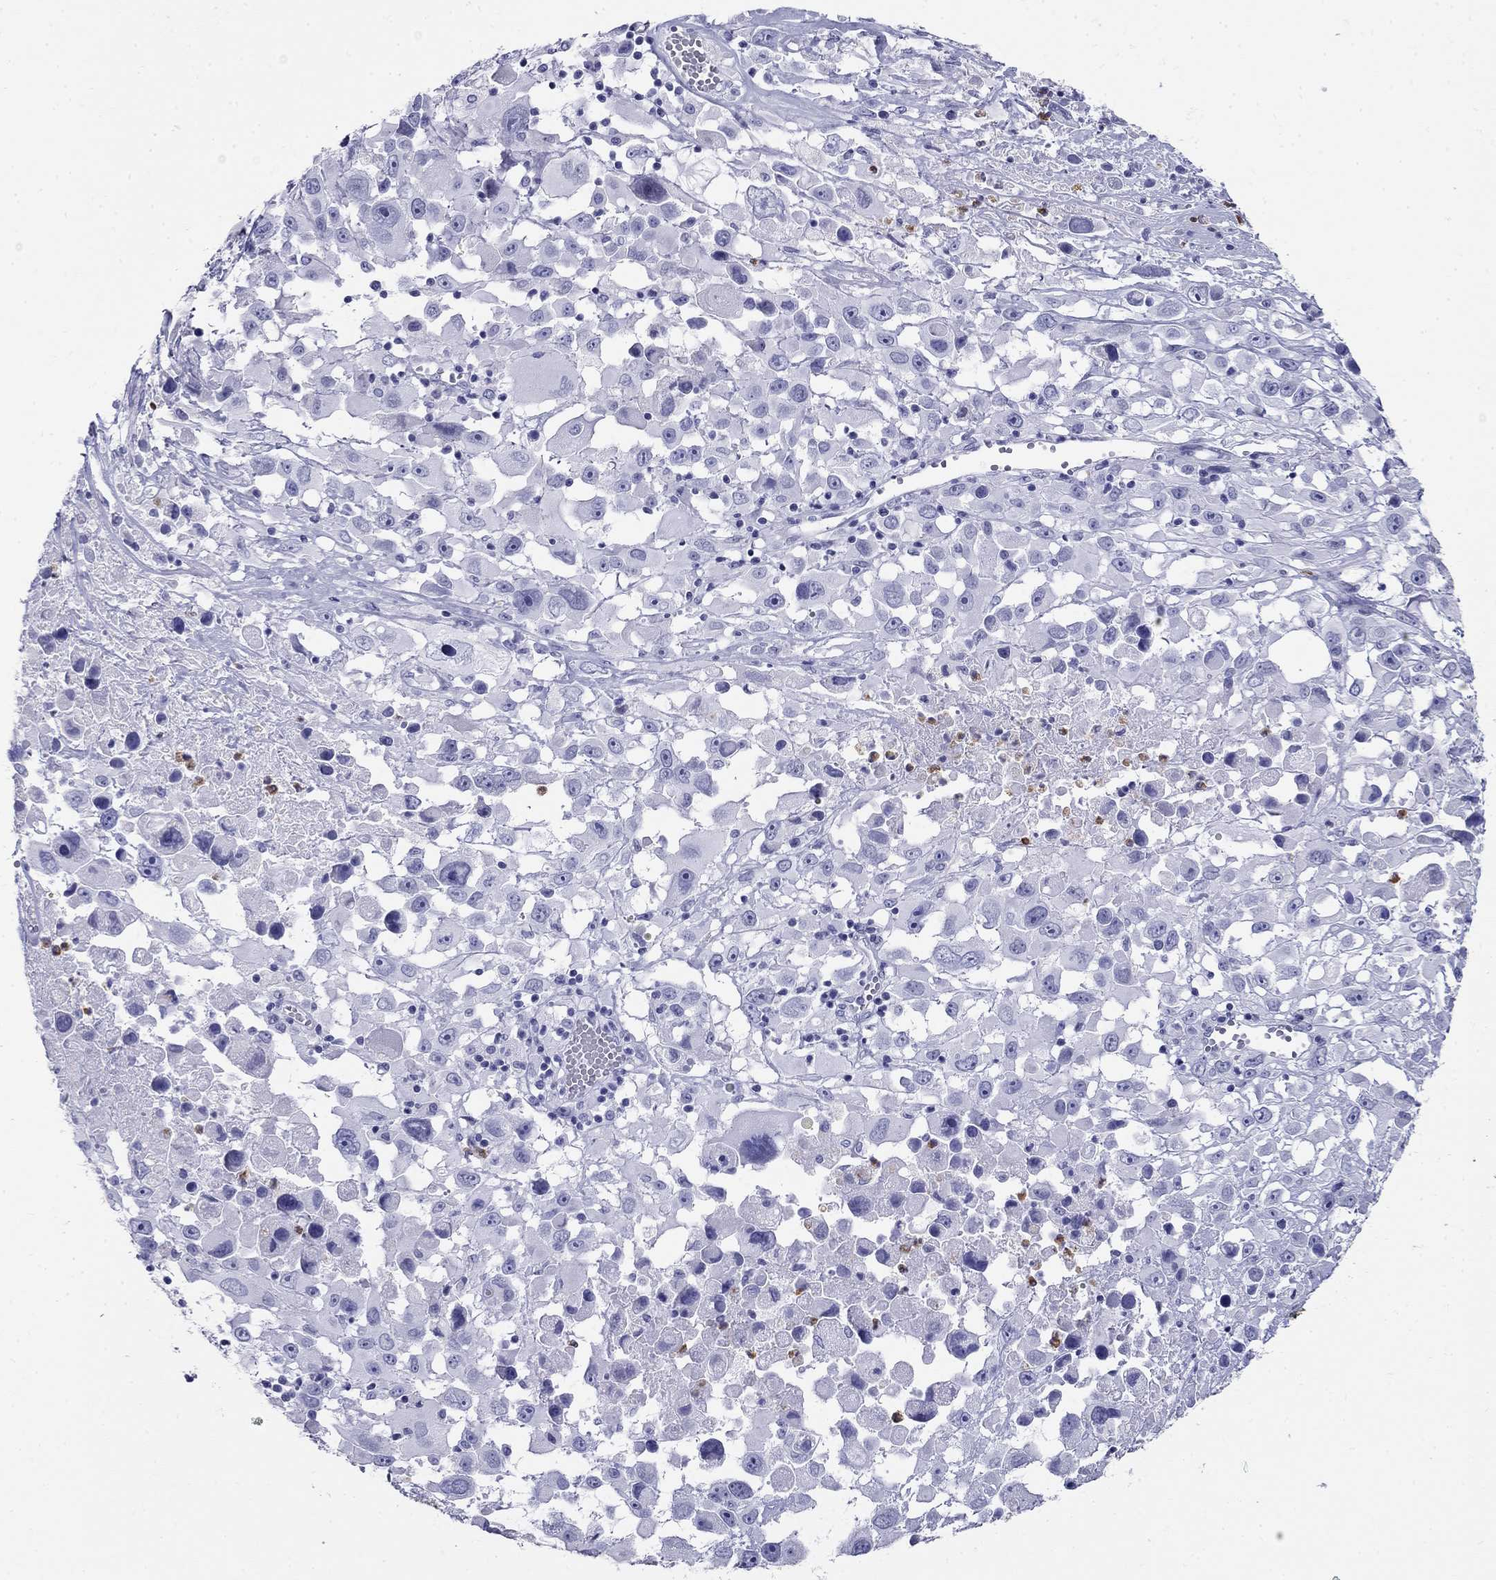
{"staining": {"intensity": "negative", "quantity": "none", "location": "none"}, "tissue": "melanoma", "cell_type": "Tumor cells", "image_type": "cancer", "snomed": [{"axis": "morphology", "description": "Malignant melanoma, Metastatic site"}, {"axis": "topography", "description": "Soft tissue"}], "caption": "The micrograph reveals no significant expression in tumor cells of melanoma. (Brightfield microscopy of DAB (3,3'-diaminobenzidine) immunohistochemistry at high magnification).", "gene": "PPP1R36", "patient": {"sex": "male", "age": 50}}